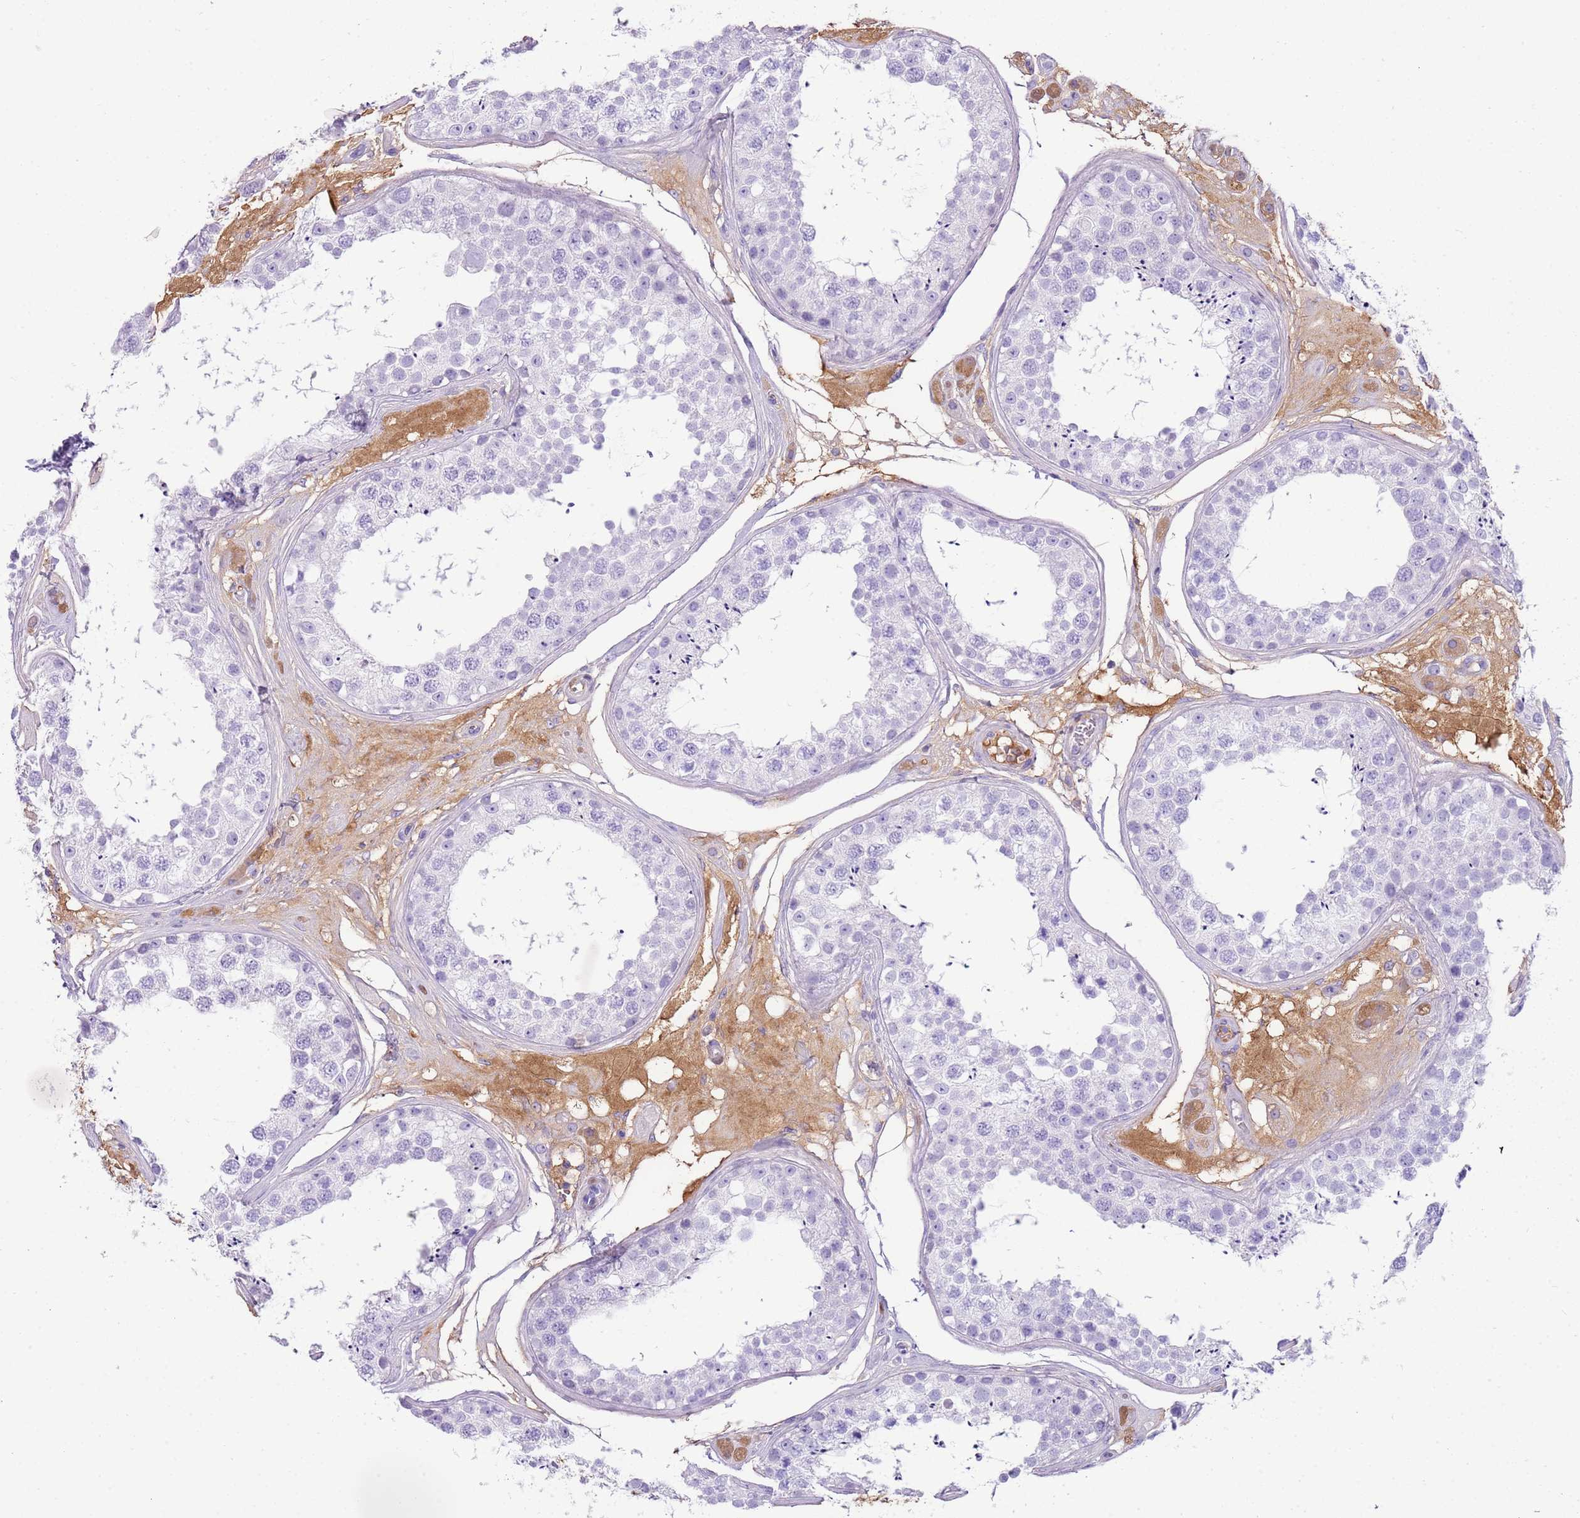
{"staining": {"intensity": "negative", "quantity": "none", "location": "none"}, "tissue": "testis", "cell_type": "Cells in seminiferous ducts", "image_type": "normal", "snomed": [{"axis": "morphology", "description": "Normal tissue, NOS"}, {"axis": "topography", "description": "Testis"}], "caption": "Testis stained for a protein using immunohistochemistry (IHC) demonstrates no positivity cells in seminiferous ducts.", "gene": "IGKV3", "patient": {"sex": "male", "age": 25}}